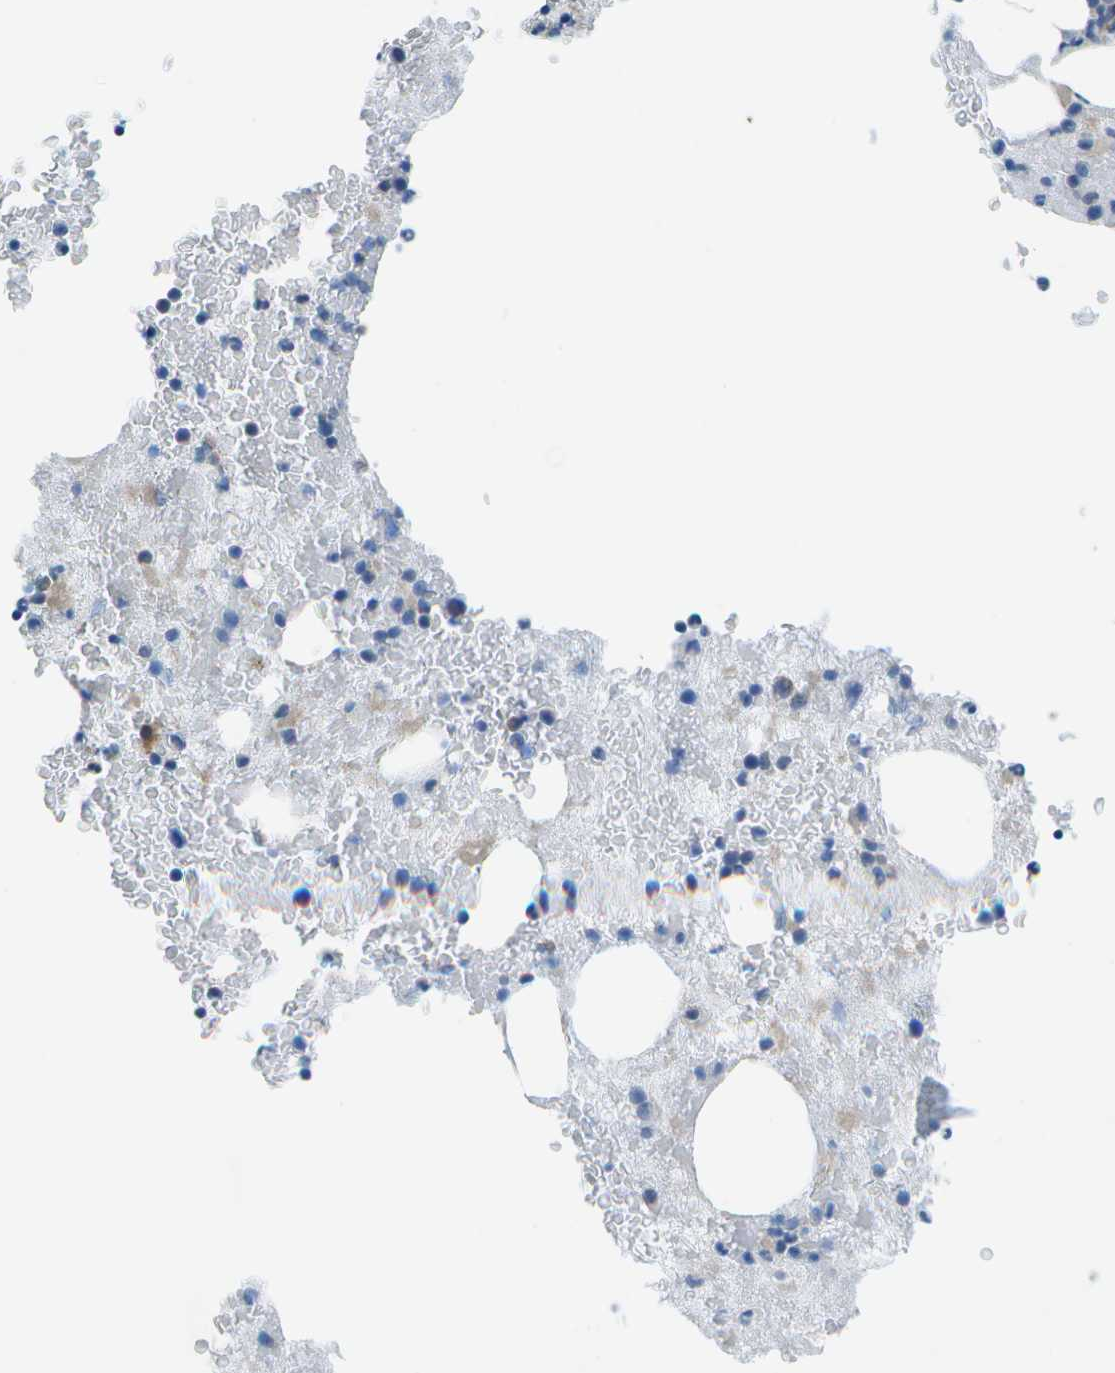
{"staining": {"intensity": "weak", "quantity": "<25%", "location": "cytoplasmic/membranous"}, "tissue": "bone marrow", "cell_type": "Hematopoietic cells", "image_type": "normal", "snomed": [{"axis": "morphology", "description": "Normal tissue, NOS"}, {"axis": "morphology", "description": "Inflammation, NOS"}, {"axis": "topography", "description": "Bone marrow"}], "caption": "This is a histopathology image of immunohistochemistry staining of unremarkable bone marrow, which shows no positivity in hematopoietic cells.", "gene": "SORBS3", "patient": {"sex": "male", "age": 63}}